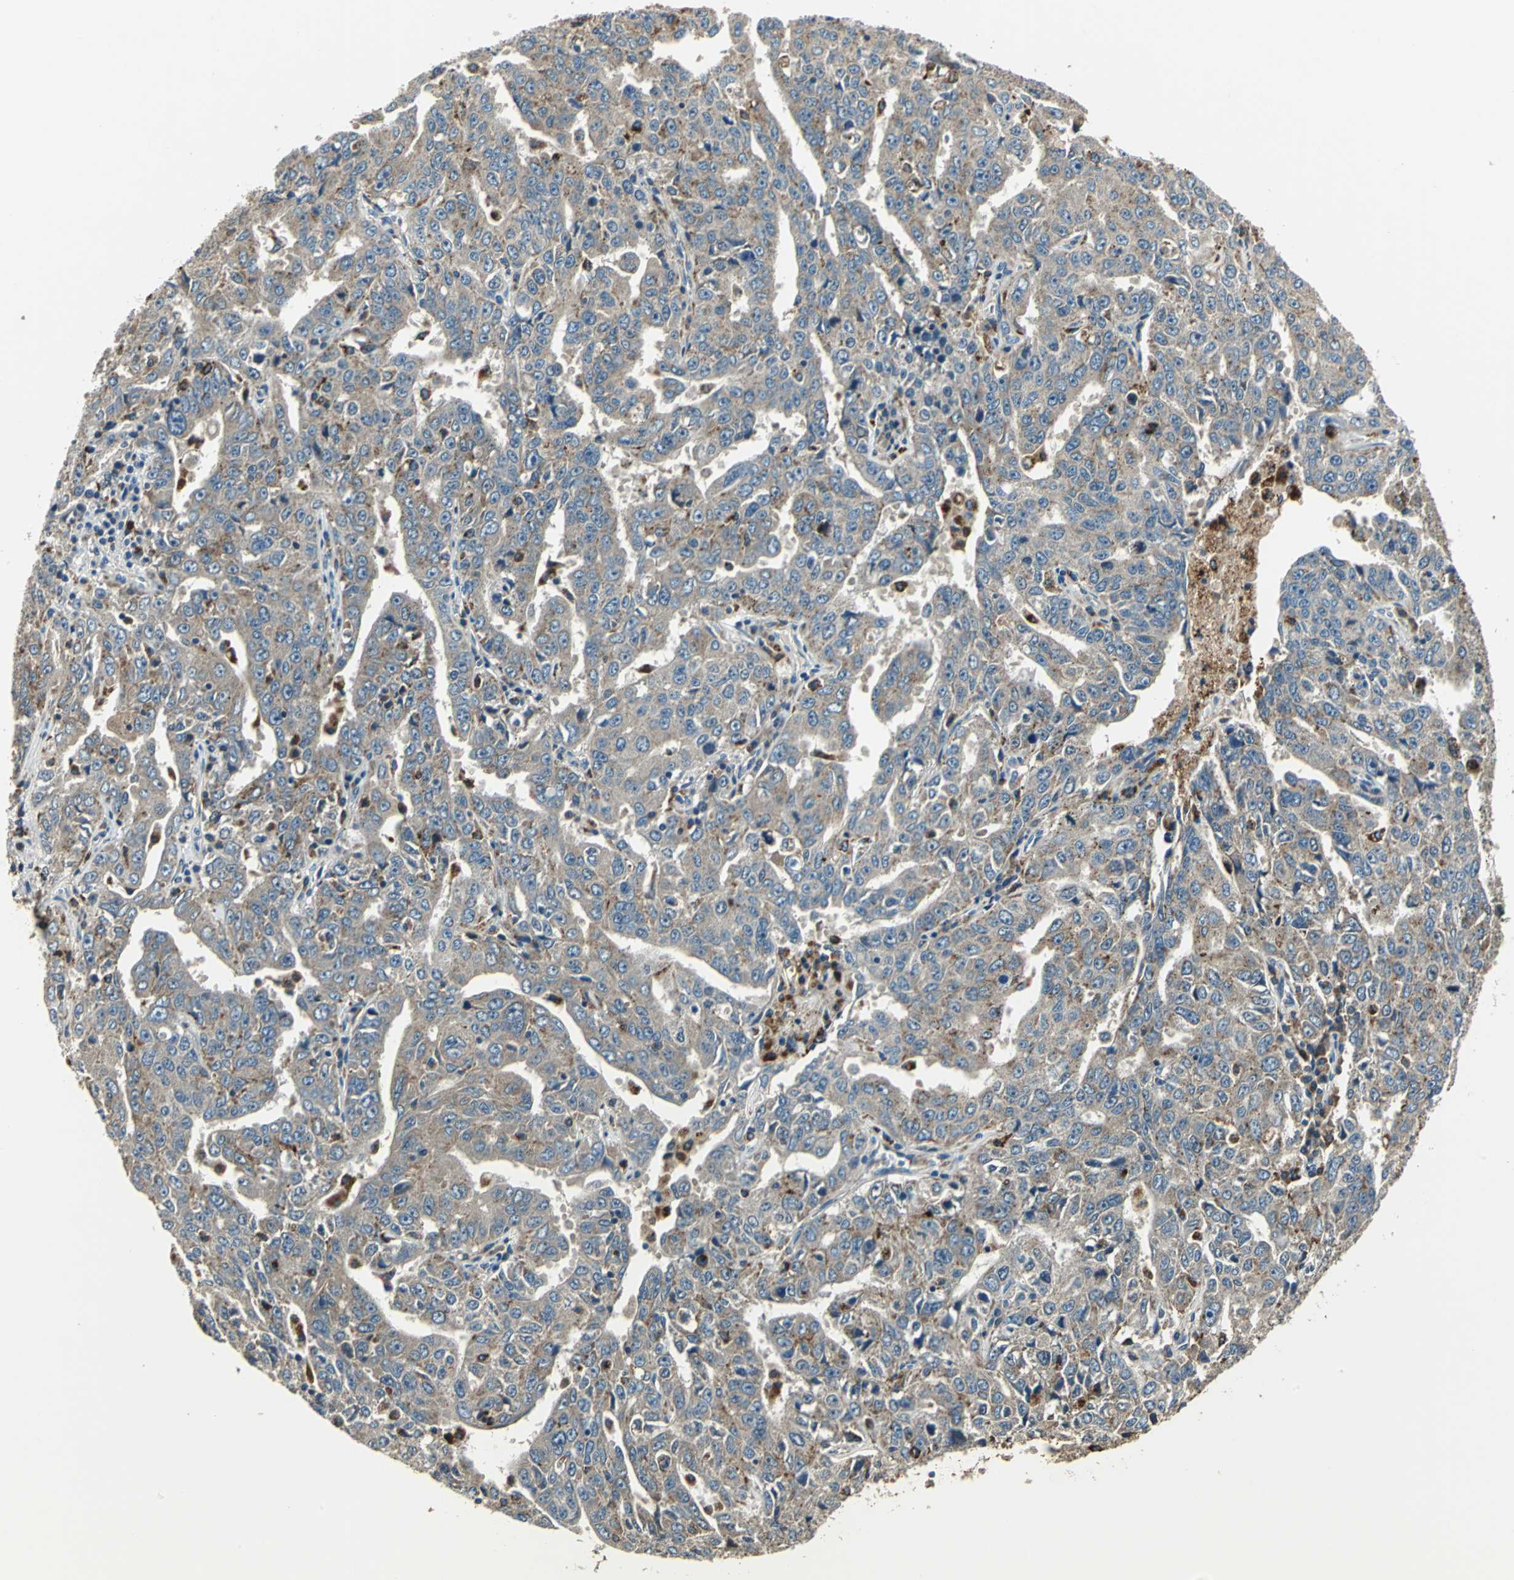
{"staining": {"intensity": "weak", "quantity": ">75%", "location": "cytoplasmic/membranous"}, "tissue": "ovarian cancer", "cell_type": "Tumor cells", "image_type": "cancer", "snomed": [{"axis": "morphology", "description": "Carcinoma, endometroid"}, {"axis": "topography", "description": "Ovary"}], "caption": "An image of human ovarian endometroid carcinoma stained for a protein shows weak cytoplasmic/membranous brown staining in tumor cells. (DAB (3,3'-diaminobenzidine) IHC, brown staining for protein, blue staining for nuclei).", "gene": "NIT1", "patient": {"sex": "female", "age": 62}}